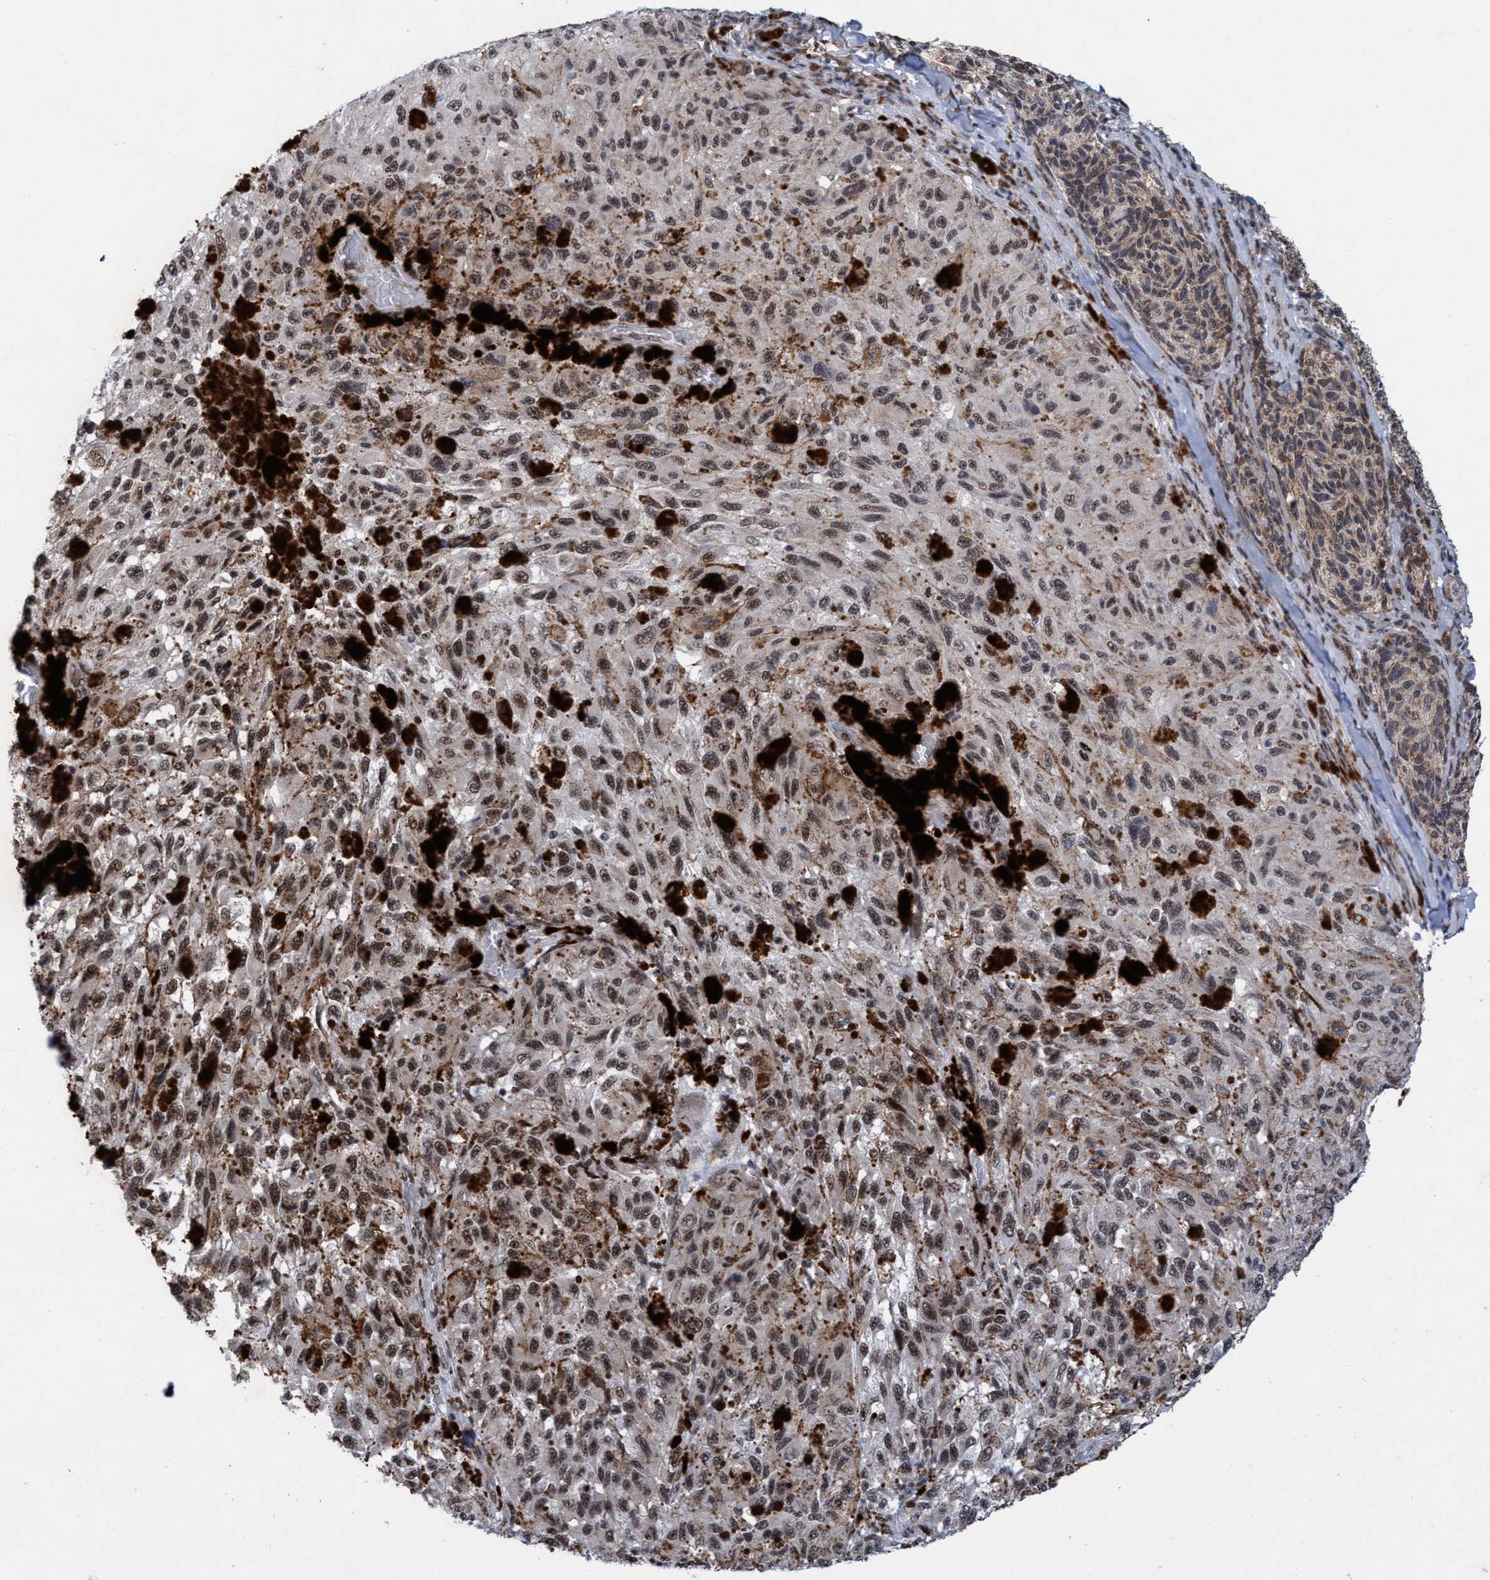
{"staining": {"intensity": "weak", "quantity": ">75%", "location": "nuclear"}, "tissue": "melanoma", "cell_type": "Tumor cells", "image_type": "cancer", "snomed": [{"axis": "morphology", "description": "Malignant melanoma, NOS"}, {"axis": "topography", "description": "Skin"}], "caption": "Protein expression analysis of malignant melanoma exhibits weak nuclear positivity in about >75% of tumor cells. The staining was performed using DAB, with brown indicating positive protein expression. Nuclei are stained blue with hematoxylin.", "gene": "GLT6D1", "patient": {"sex": "female", "age": 73}}